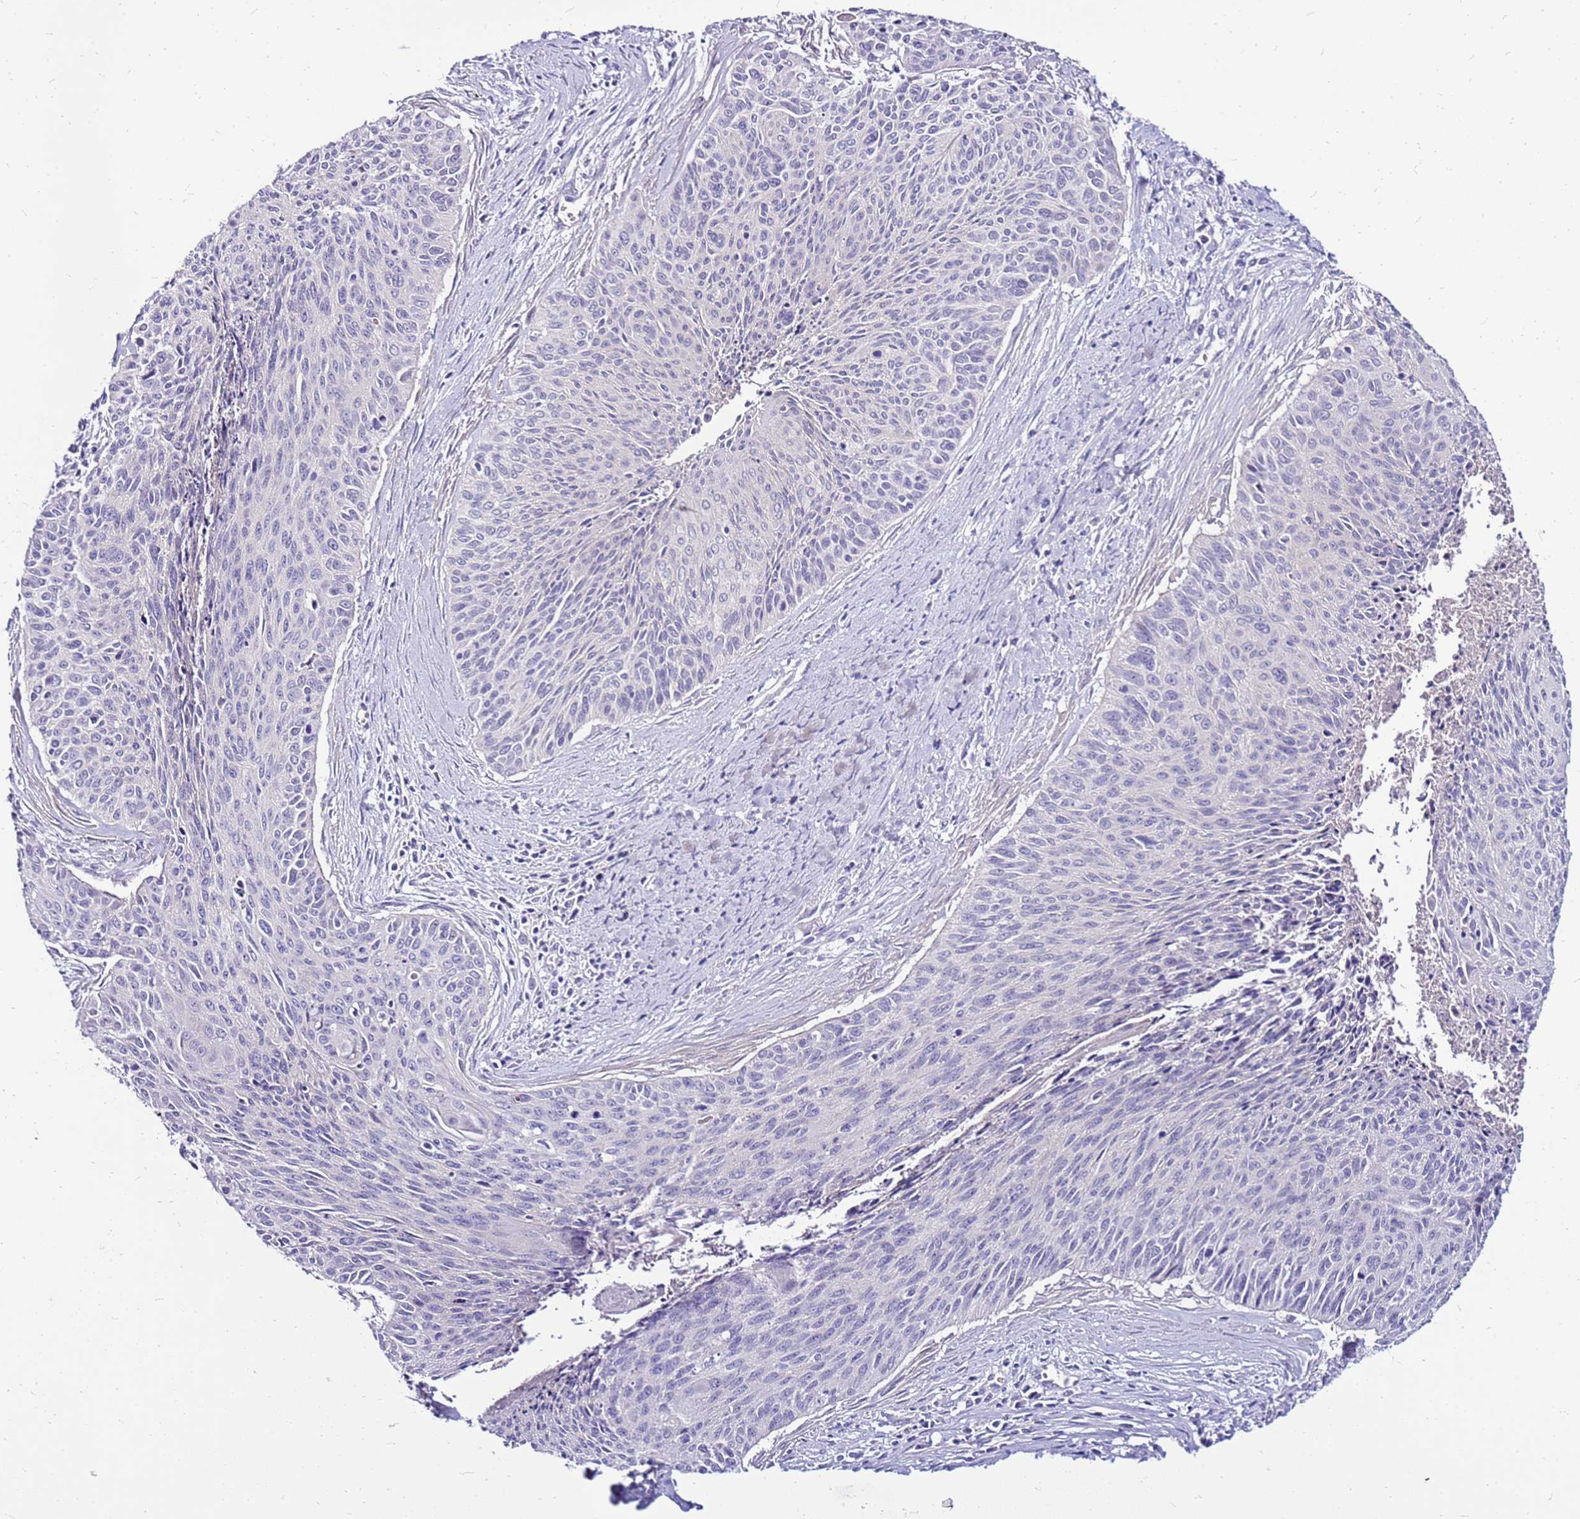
{"staining": {"intensity": "negative", "quantity": "none", "location": "none"}, "tissue": "cervical cancer", "cell_type": "Tumor cells", "image_type": "cancer", "snomed": [{"axis": "morphology", "description": "Squamous cell carcinoma, NOS"}, {"axis": "topography", "description": "Cervix"}], "caption": "An immunohistochemistry histopathology image of cervical cancer is shown. There is no staining in tumor cells of cervical cancer.", "gene": "DCDC2B", "patient": {"sex": "female", "age": 55}}